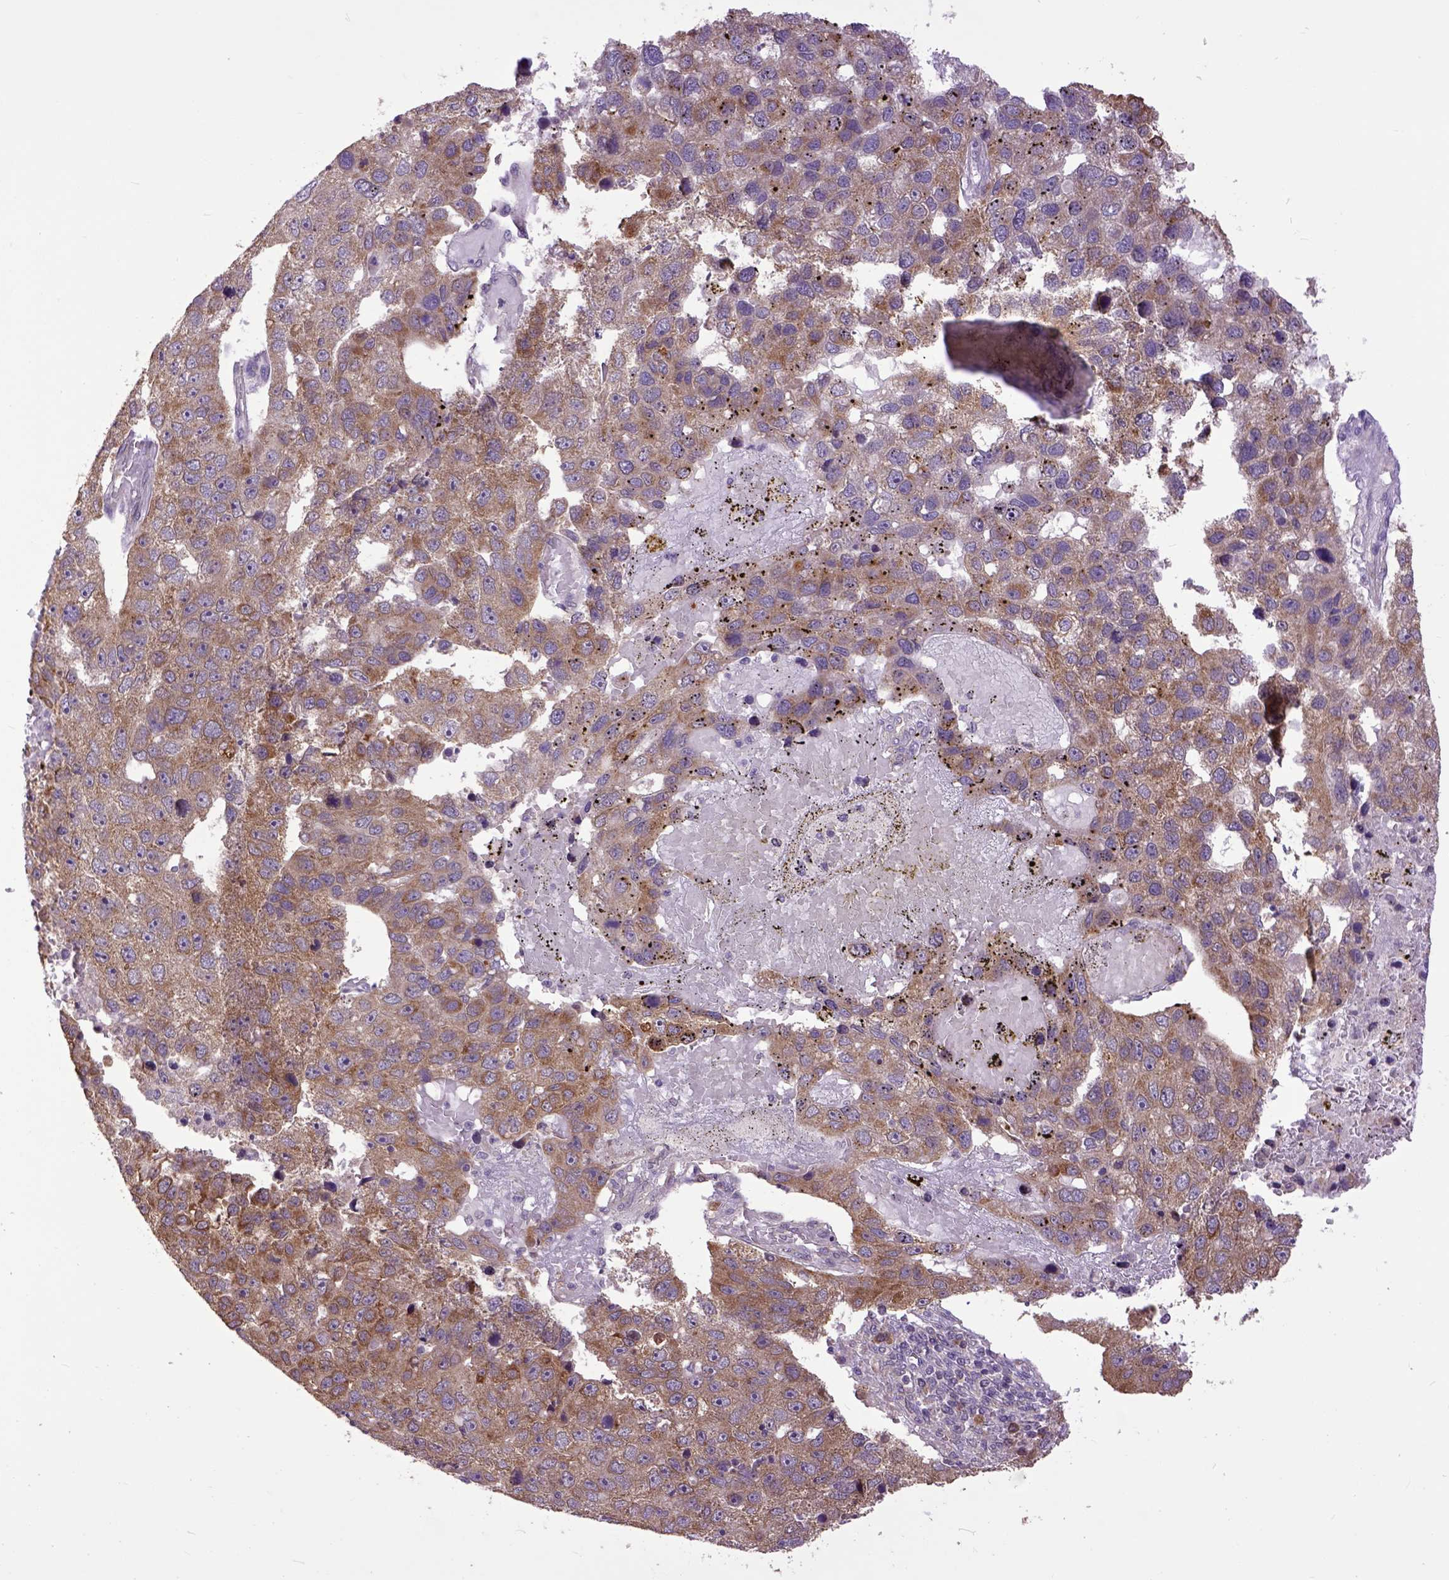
{"staining": {"intensity": "moderate", "quantity": ">75%", "location": "cytoplasmic/membranous"}, "tissue": "pancreatic cancer", "cell_type": "Tumor cells", "image_type": "cancer", "snomed": [{"axis": "morphology", "description": "Adenocarcinoma, NOS"}, {"axis": "topography", "description": "Pancreas"}], "caption": "Immunohistochemical staining of pancreatic adenocarcinoma exhibits moderate cytoplasmic/membranous protein expression in approximately >75% of tumor cells. (DAB (3,3'-diaminobenzidine) = brown stain, brightfield microscopy at high magnification).", "gene": "ARL1", "patient": {"sex": "female", "age": 61}}